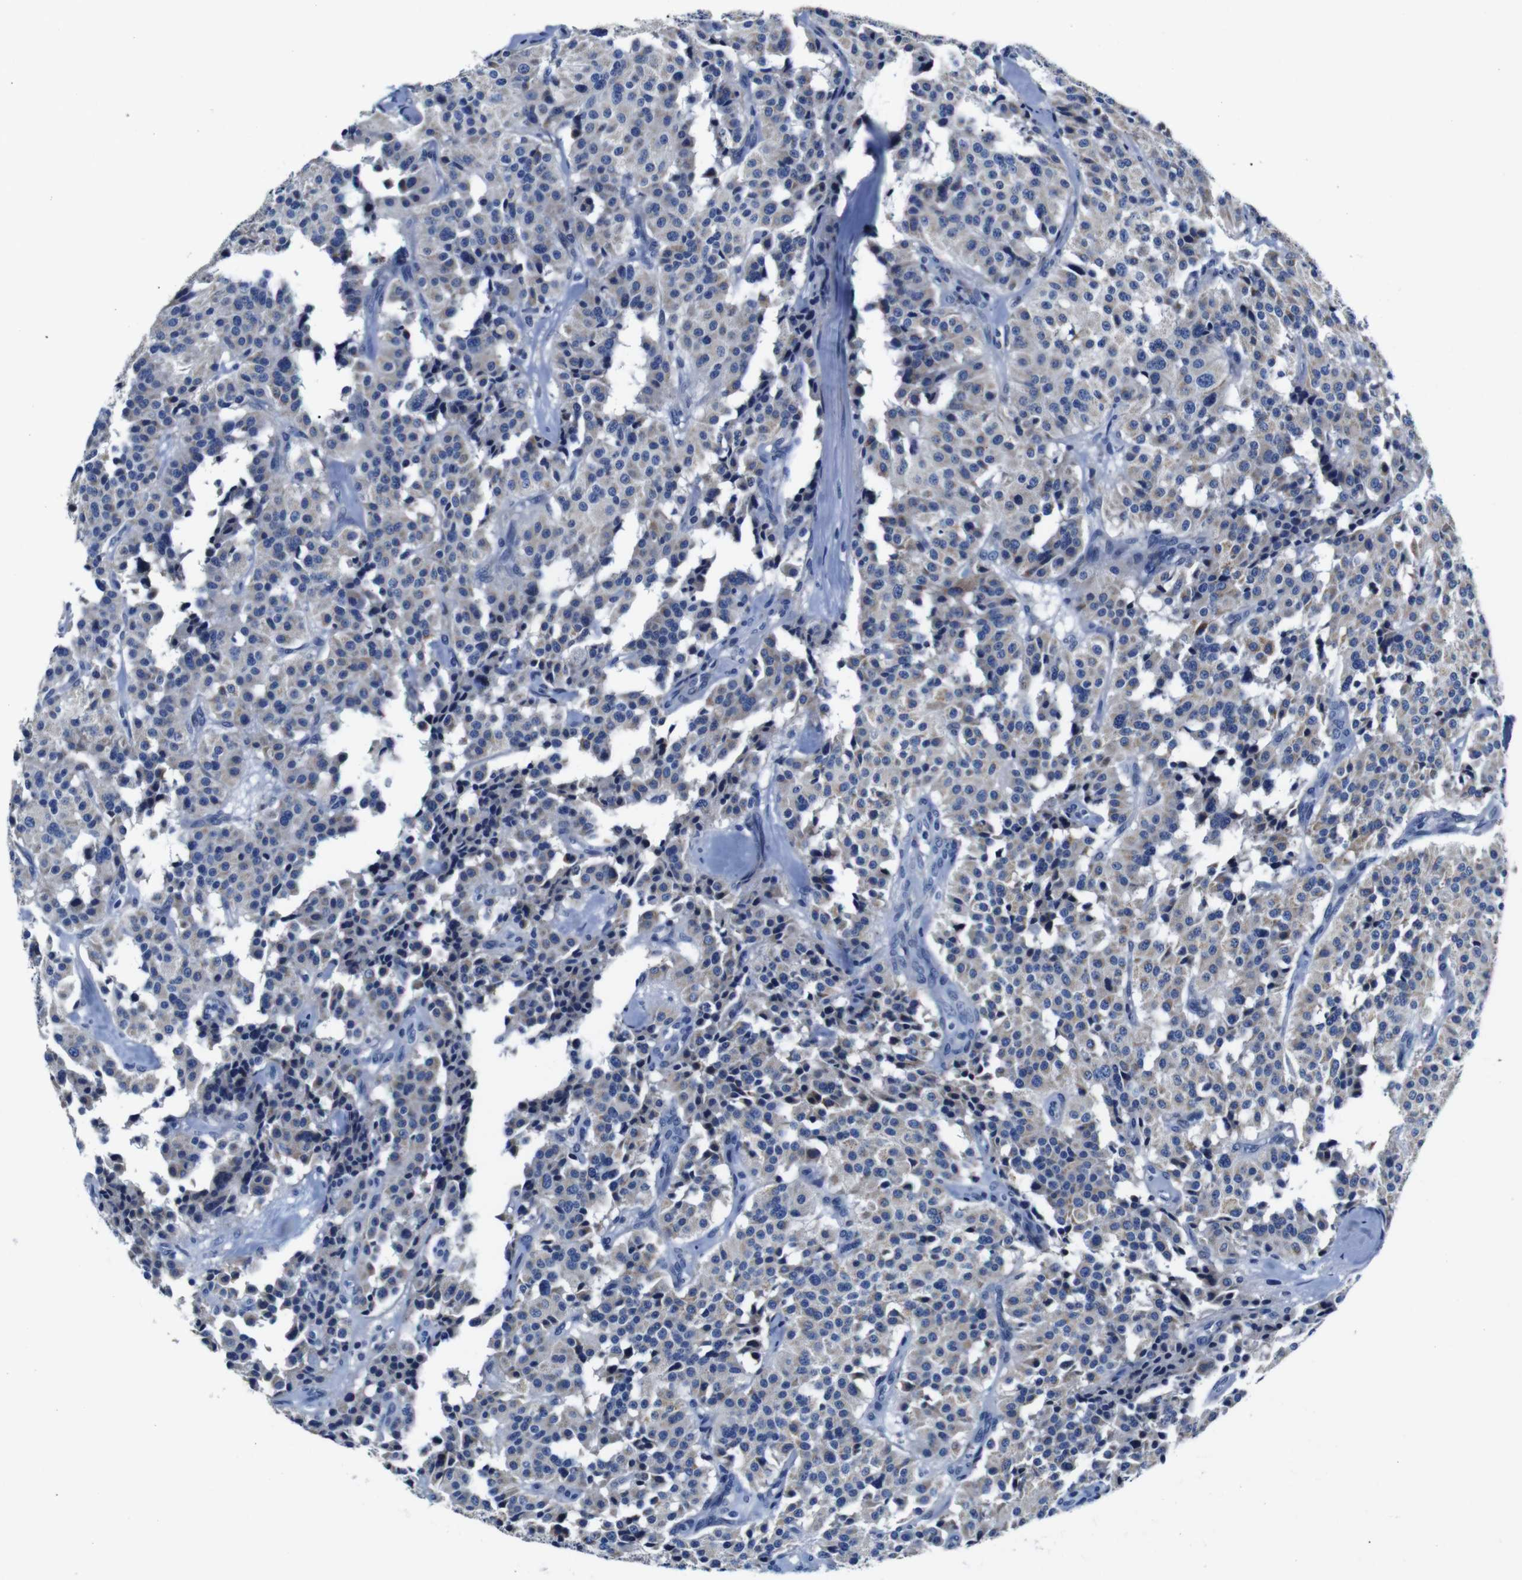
{"staining": {"intensity": "weak", "quantity": "<25%", "location": "cytoplasmic/membranous"}, "tissue": "carcinoid", "cell_type": "Tumor cells", "image_type": "cancer", "snomed": [{"axis": "morphology", "description": "Carcinoid, malignant, NOS"}, {"axis": "topography", "description": "Lung"}], "caption": "High magnification brightfield microscopy of carcinoid stained with DAB (3,3'-diaminobenzidine) (brown) and counterstained with hematoxylin (blue): tumor cells show no significant positivity.", "gene": "SNX19", "patient": {"sex": "male", "age": 30}}